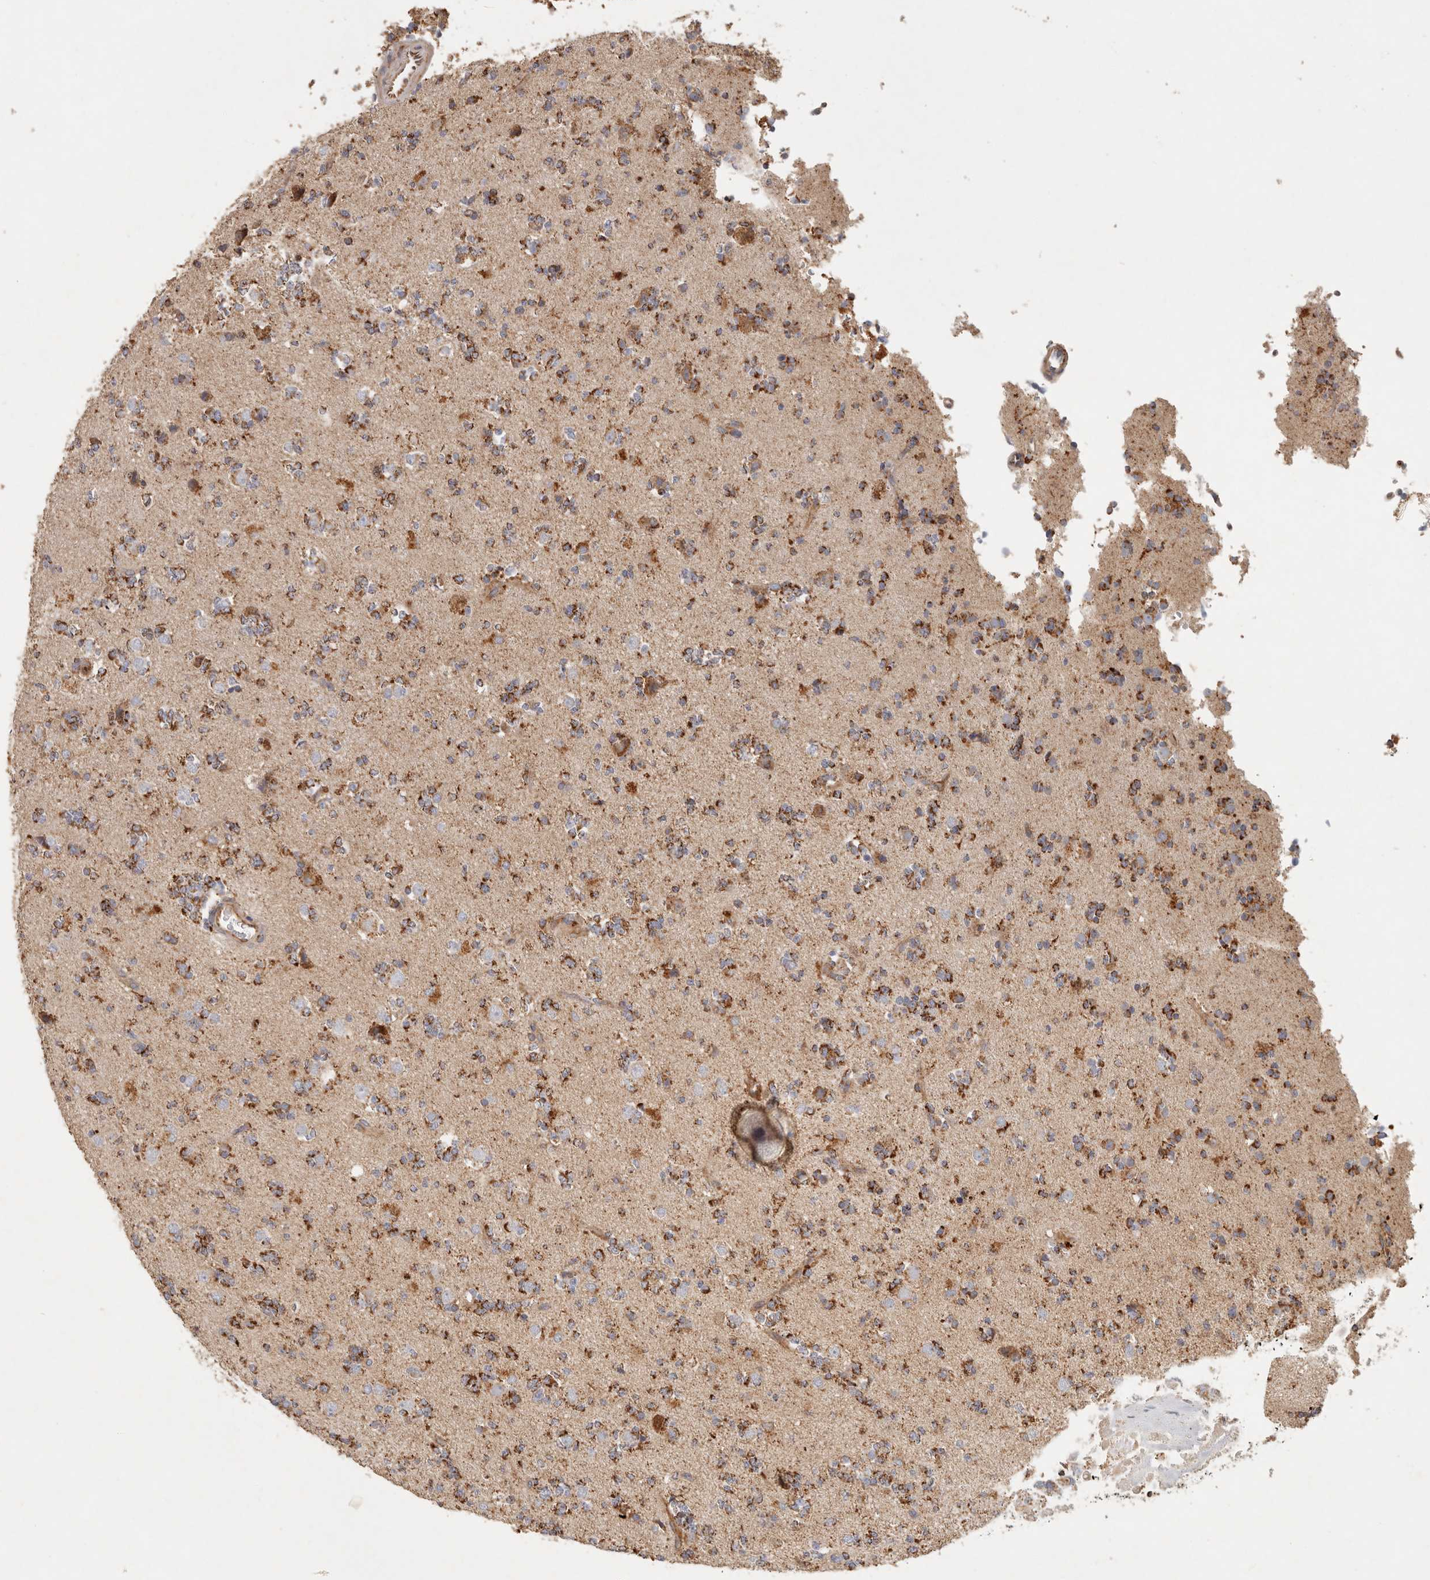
{"staining": {"intensity": "strong", "quantity": ">75%", "location": "cytoplasmic/membranous"}, "tissue": "glioma", "cell_type": "Tumor cells", "image_type": "cancer", "snomed": [{"axis": "morphology", "description": "Glioma, malignant, High grade"}, {"axis": "topography", "description": "Brain"}], "caption": "This micrograph demonstrates glioma stained with immunohistochemistry to label a protein in brown. The cytoplasmic/membranous of tumor cells show strong positivity for the protein. Nuclei are counter-stained blue.", "gene": "ARHGEF10L", "patient": {"sex": "female", "age": 62}}